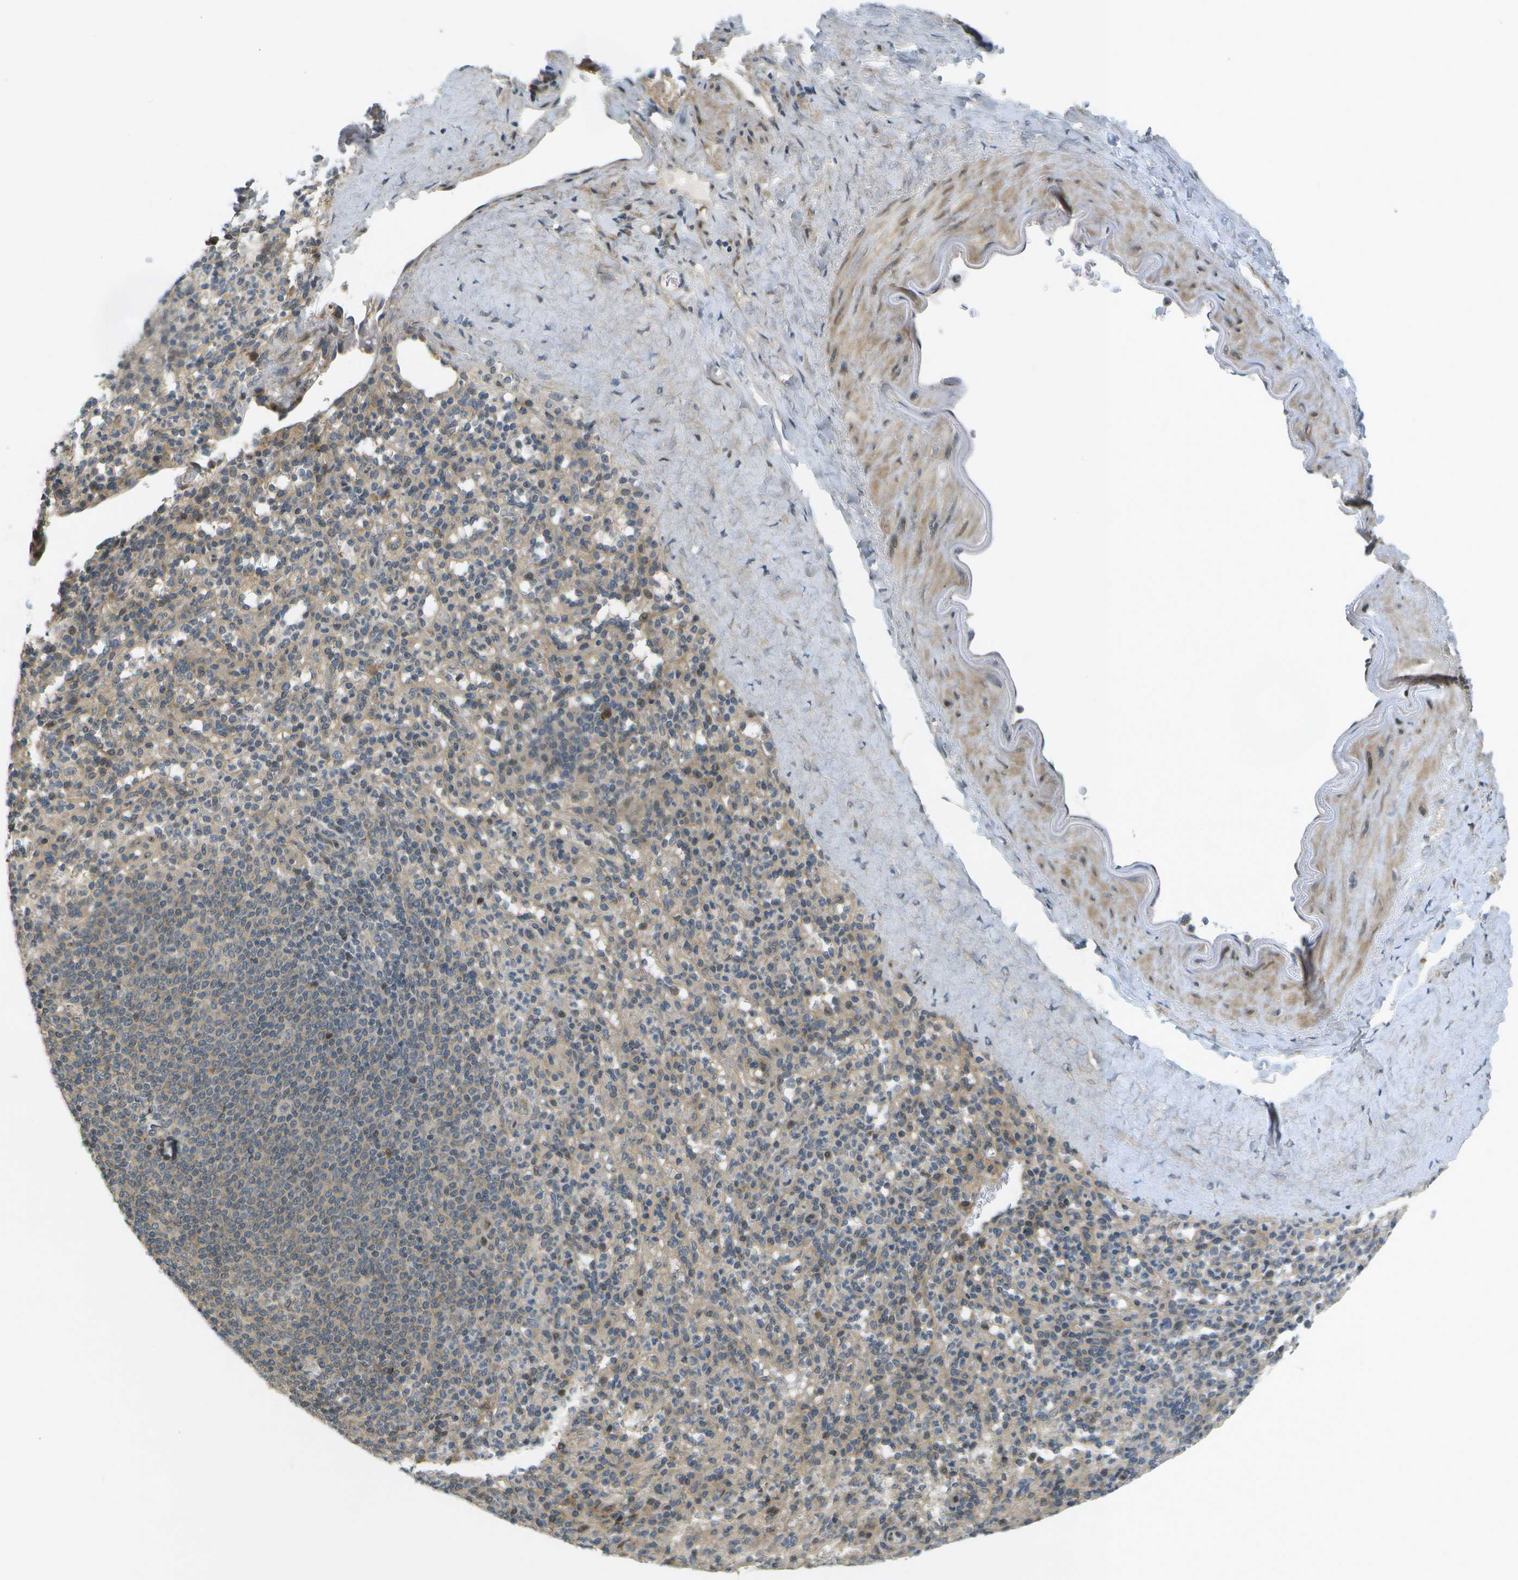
{"staining": {"intensity": "negative", "quantity": "none", "location": "none"}, "tissue": "spleen", "cell_type": "Cells in red pulp", "image_type": "normal", "snomed": [{"axis": "morphology", "description": "Normal tissue, NOS"}, {"axis": "topography", "description": "Spleen"}], "caption": "DAB (3,3'-diaminobenzidine) immunohistochemical staining of benign human spleen shows no significant positivity in cells in red pulp. Nuclei are stained in blue.", "gene": "WNK2", "patient": {"sex": "male", "age": 36}}